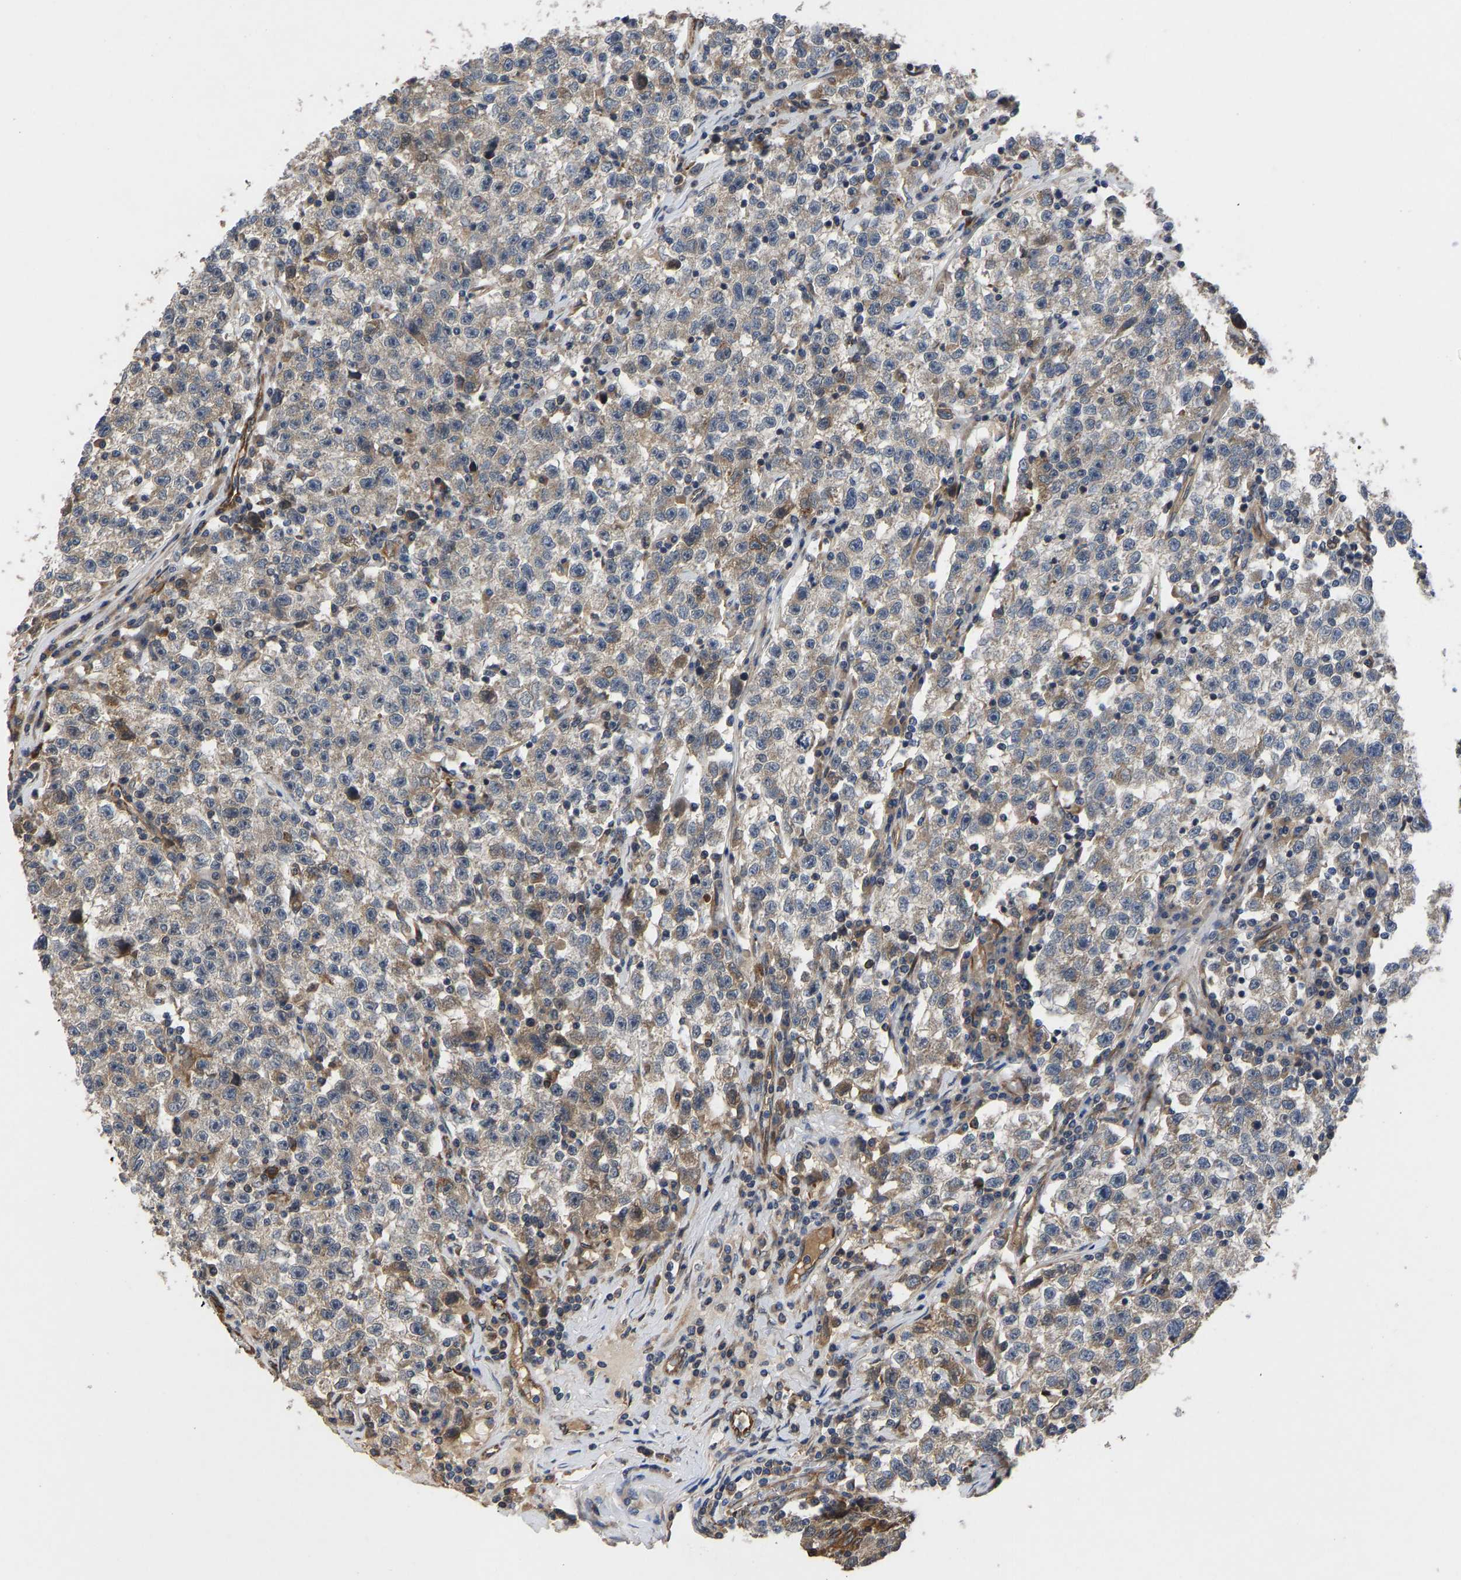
{"staining": {"intensity": "weak", "quantity": "<25%", "location": "cytoplasmic/membranous"}, "tissue": "testis cancer", "cell_type": "Tumor cells", "image_type": "cancer", "snomed": [{"axis": "morphology", "description": "Seminoma, NOS"}, {"axis": "topography", "description": "Testis"}], "caption": "Tumor cells show no significant staining in testis seminoma.", "gene": "FRRS1", "patient": {"sex": "male", "age": 22}}